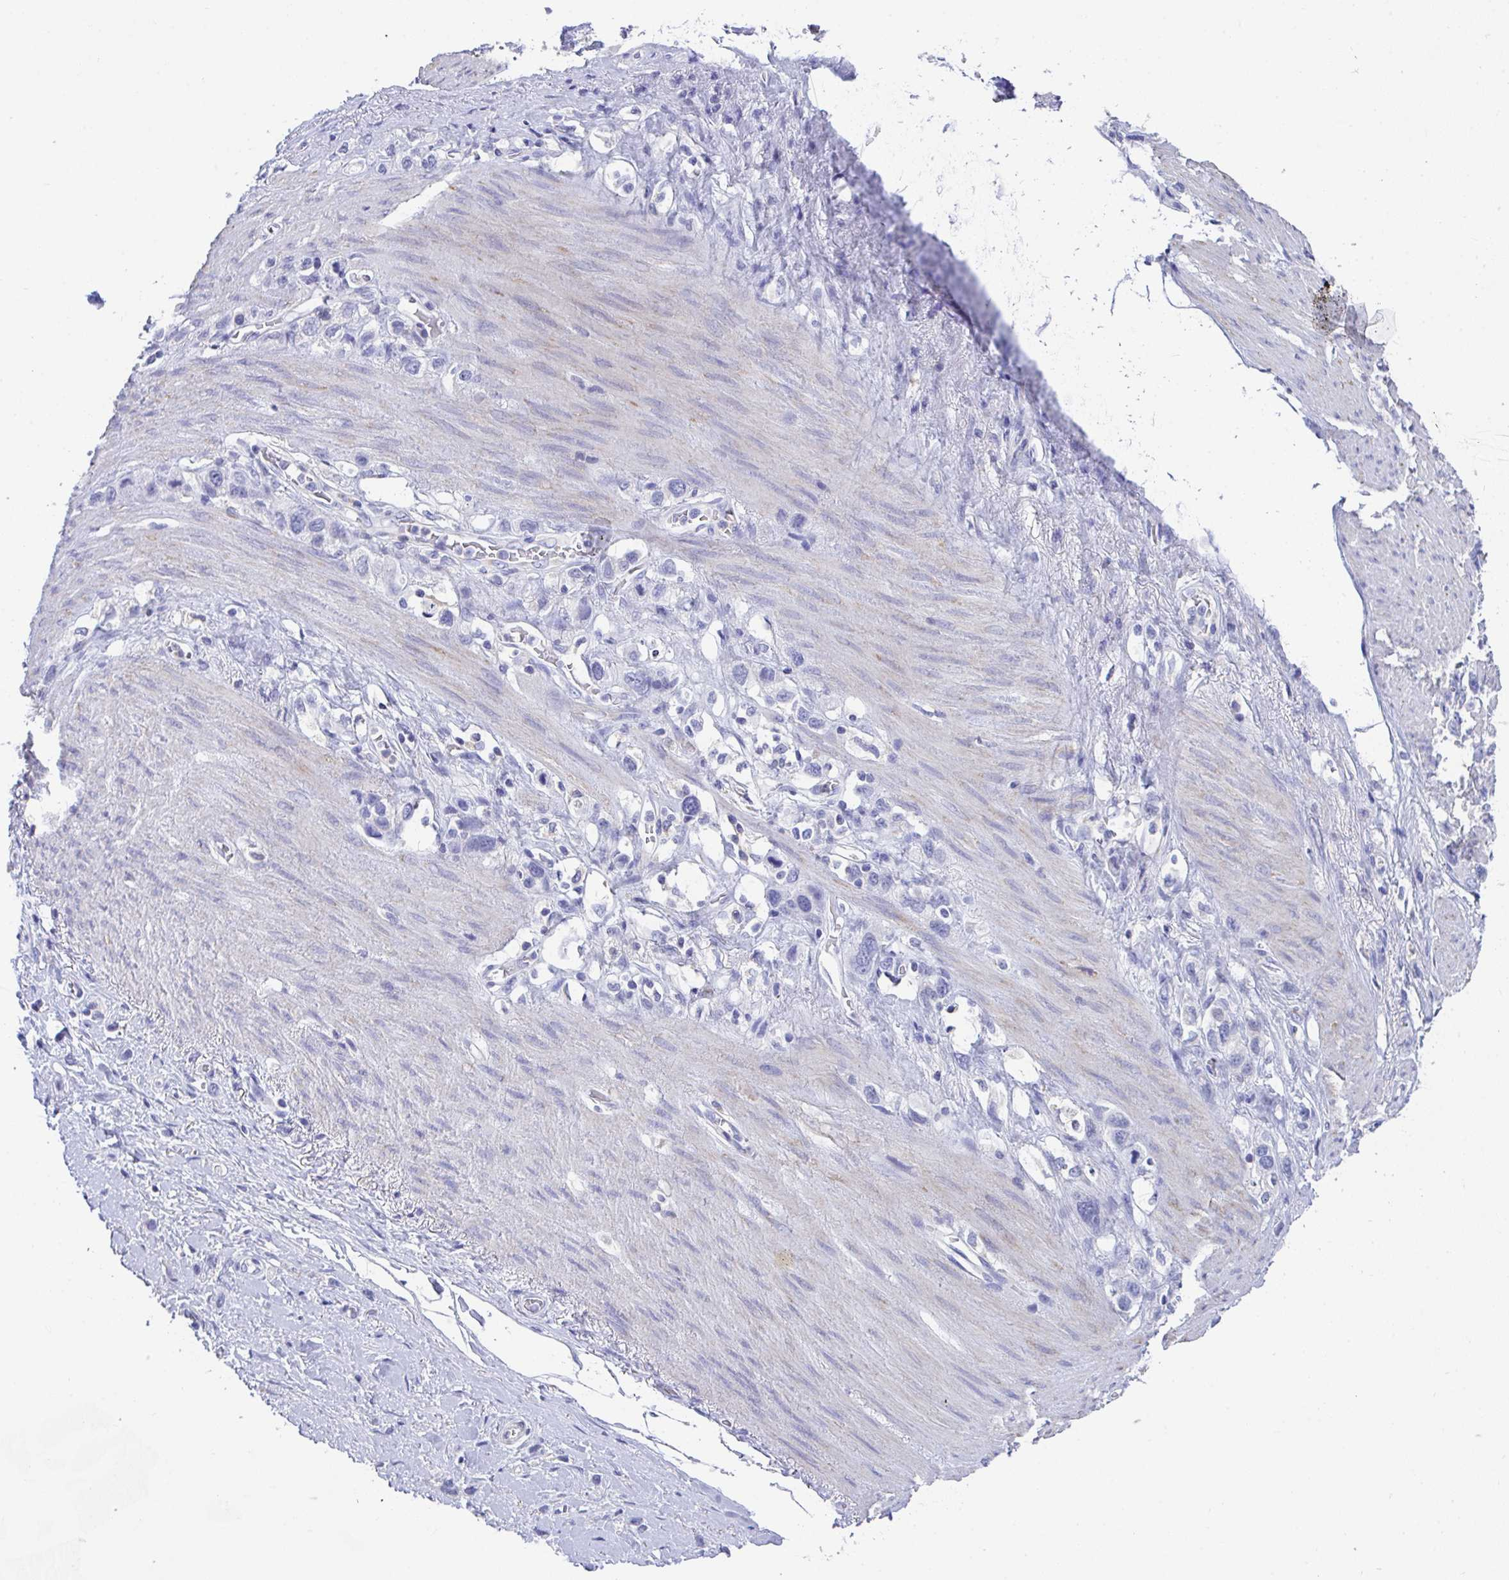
{"staining": {"intensity": "negative", "quantity": "none", "location": "none"}, "tissue": "stomach cancer", "cell_type": "Tumor cells", "image_type": "cancer", "snomed": [{"axis": "morphology", "description": "Adenocarcinoma, NOS"}, {"axis": "topography", "description": "Stomach"}], "caption": "A micrograph of stomach adenocarcinoma stained for a protein displays no brown staining in tumor cells.", "gene": "COA5", "patient": {"sex": "female", "age": 65}}